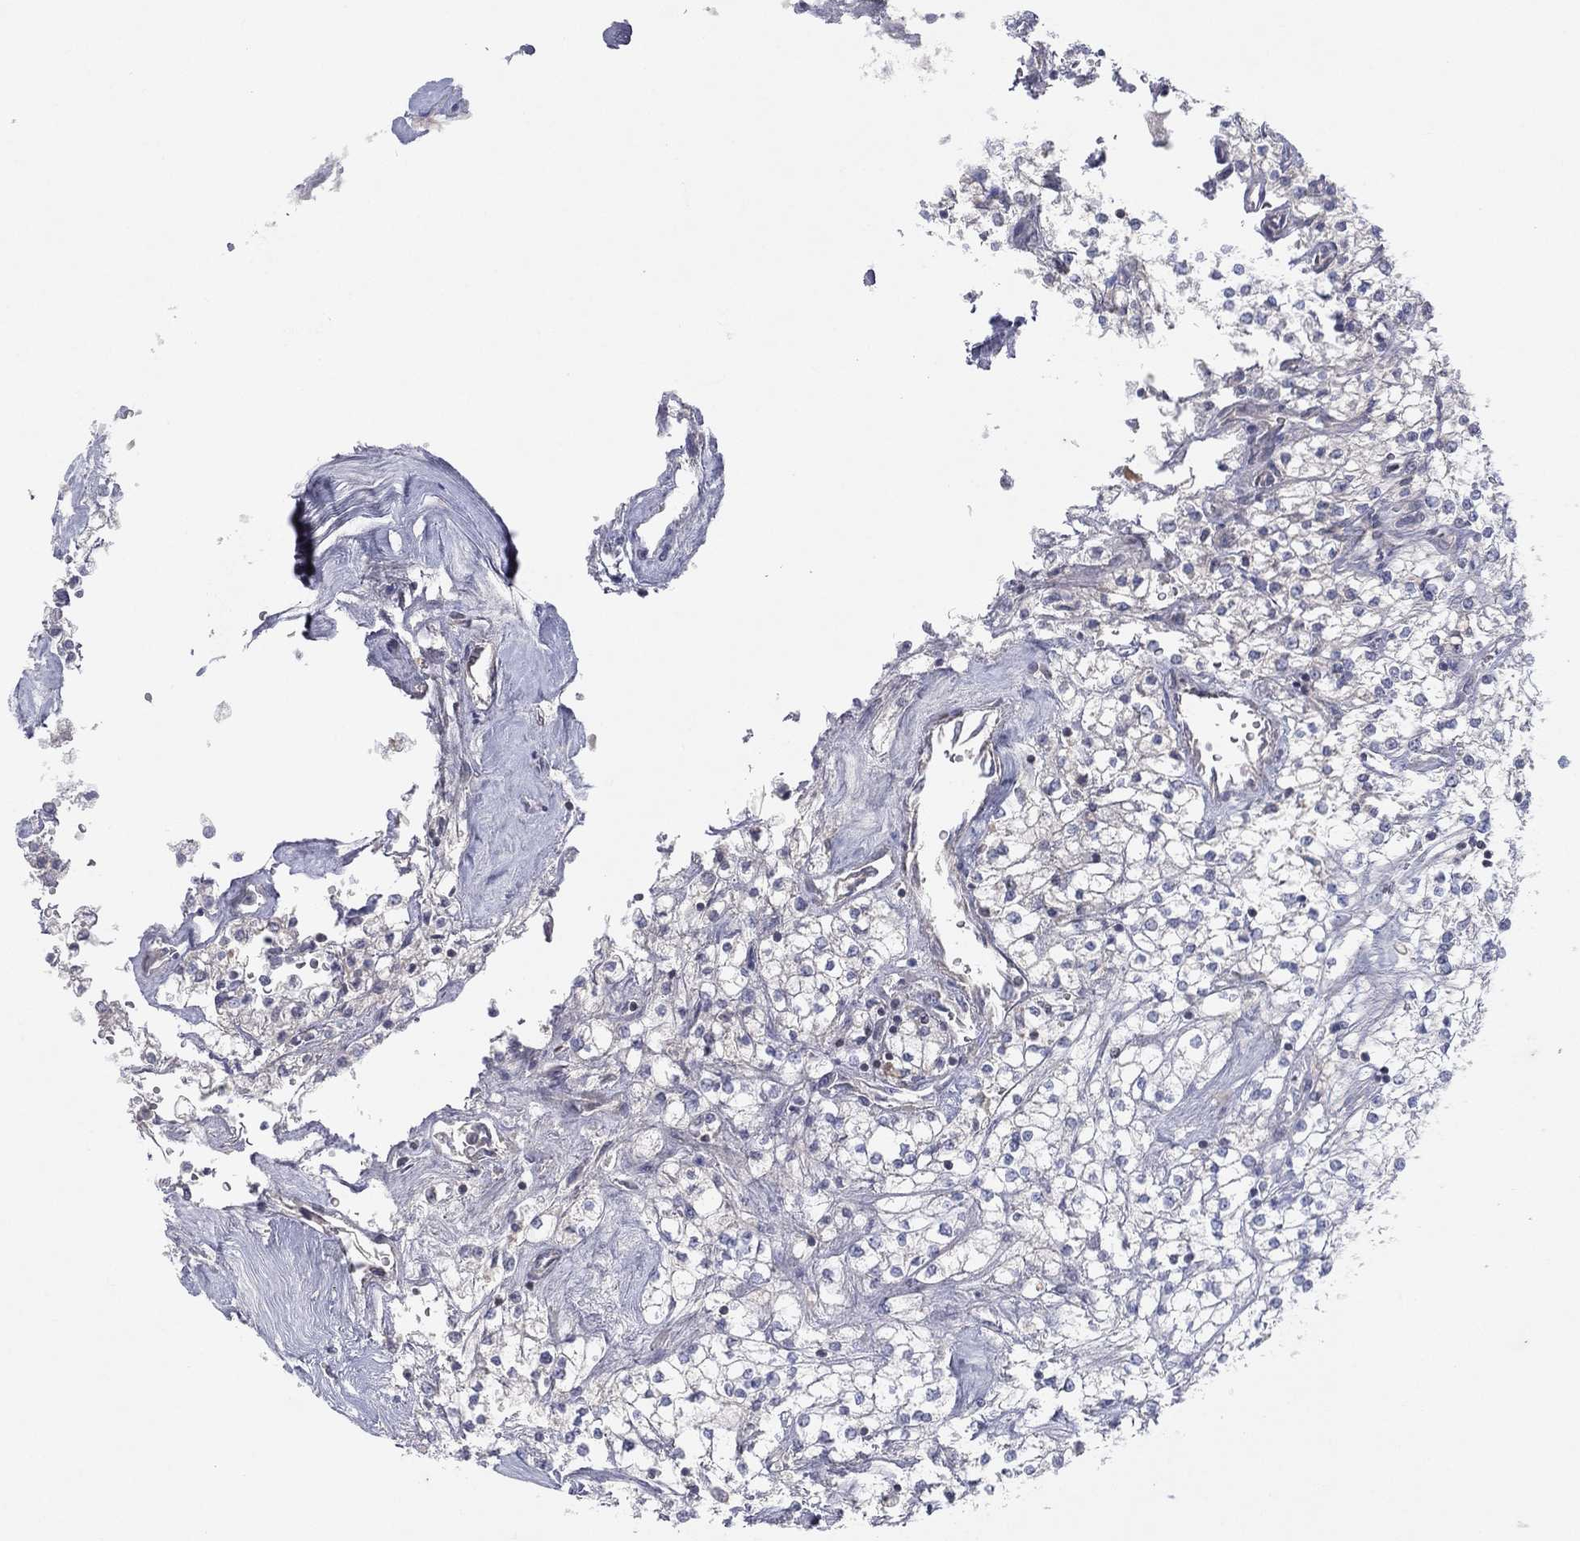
{"staining": {"intensity": "negative", "quantity": "none", "location": "none"}, "tissue": "renal cancer", "cell_type": "Tumor cells", "image_type": "cancer", "snomed": [{"axis": "morphology", "description": "Adenocarcinoma, NOS"}, {"axis": "topography", "description": "Kidney"}], "caption": "Human renal adenocarcinoma stained for a protein using IHC displays no expression in tumor cells.", "gene": "CPT1B", "patient": {"sex": "male", "age": 80}}